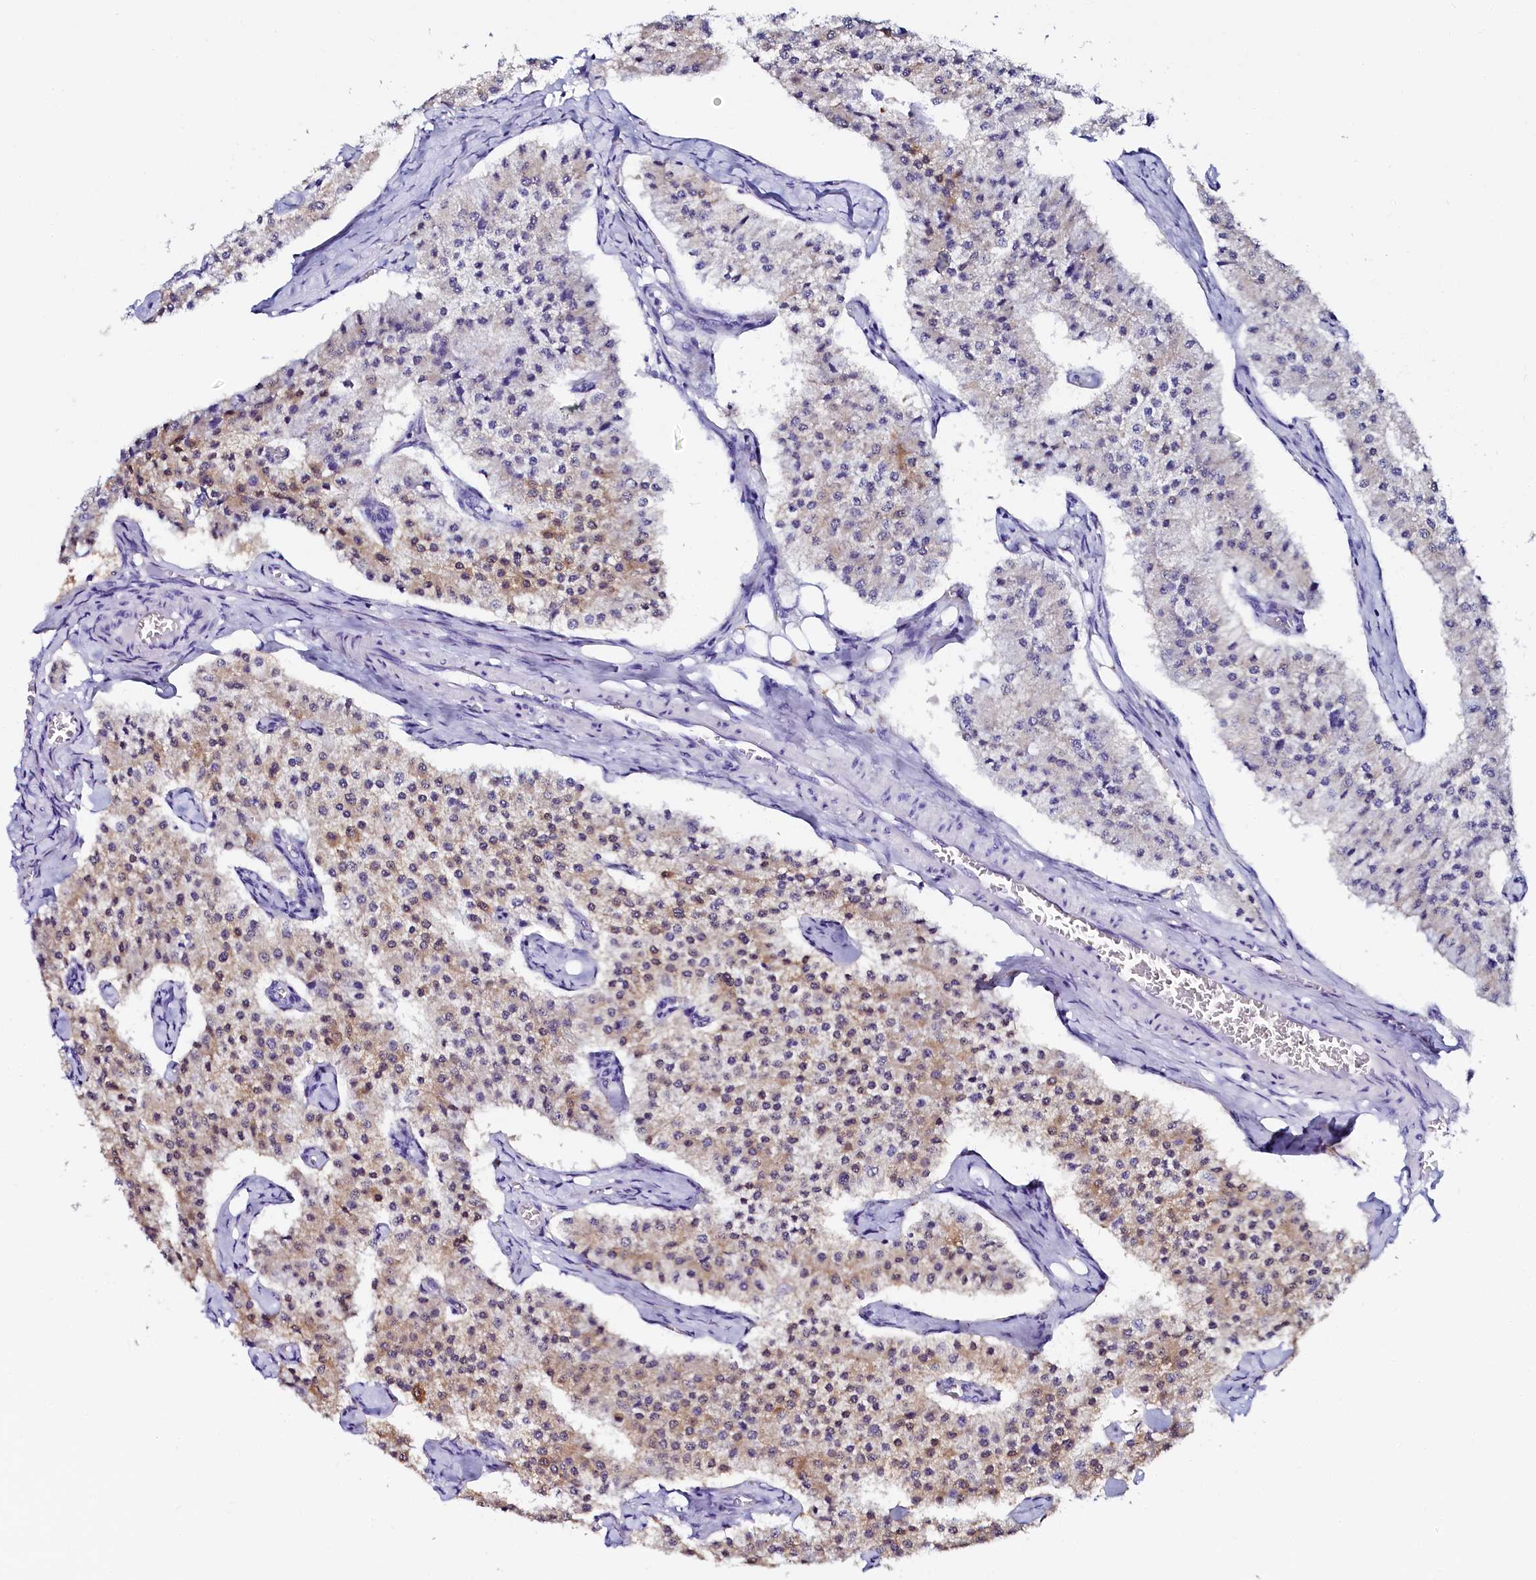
{"staining": {"intensity": "moderate", "quantity": "25%-75%", "location": "cytoplasmic/membranous"}, "tissue": "carcinoid", "cell_type": "Tumor cells", "image_type": "cancer", "snomed": [{"axis": "morphology", "description": "Carcinoid, malignant, NOS"}, {"axis": "topography", "description": "Colon"}], "caption": "Protein staining of malignant carcinoid tissue reveals moderate cytoplasmic/membranous positivity in about 25%-75% of tumor cells. Using DAB (brown) and hematoxylin (blue) stains, captured at high magnification using brightfield microscopy.", "gene": "SORD", "patient": {"sex": "female", "age": 52}}